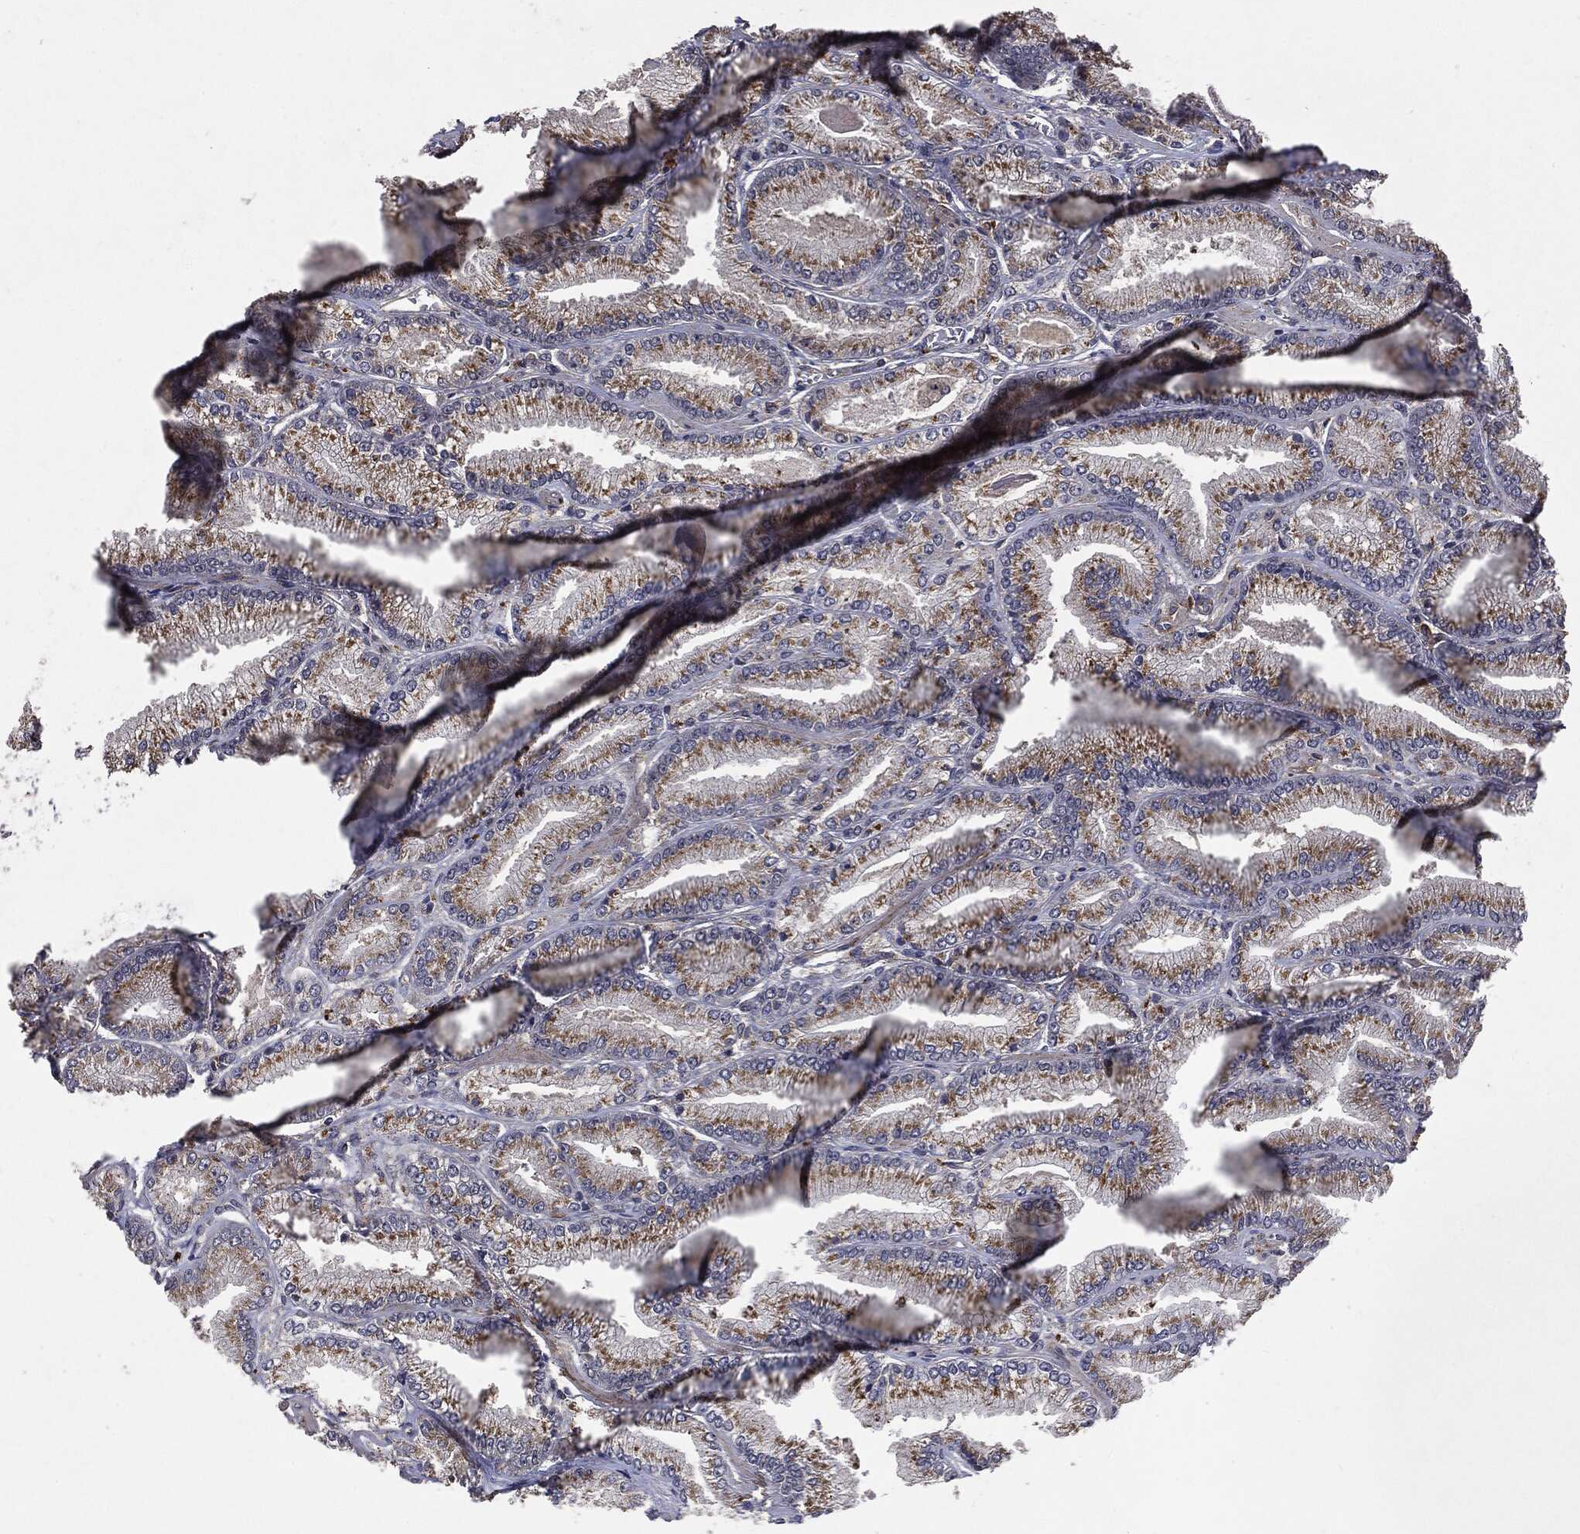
{"staining": {"intensity": "moderate", "quantity": ">75%", "location": "cytoplasmic/membranous"}, "tissue": "prostate cancer", "cell_type": "Tumor cells", "image_type": "cancer", "snomed": [{"axis": "morphology", "description": "Adenocarcinoma, Low grade"}, {"axis": "topography", "description": "Prostate"}], "caption": "Tumor cells reveal medium levels of moderate cytoplasmic/membranous positivity in about >75% of cells in human prostate cancer.", "gene": "PTEN", "patient": {"sex": "male", "age": 67}}